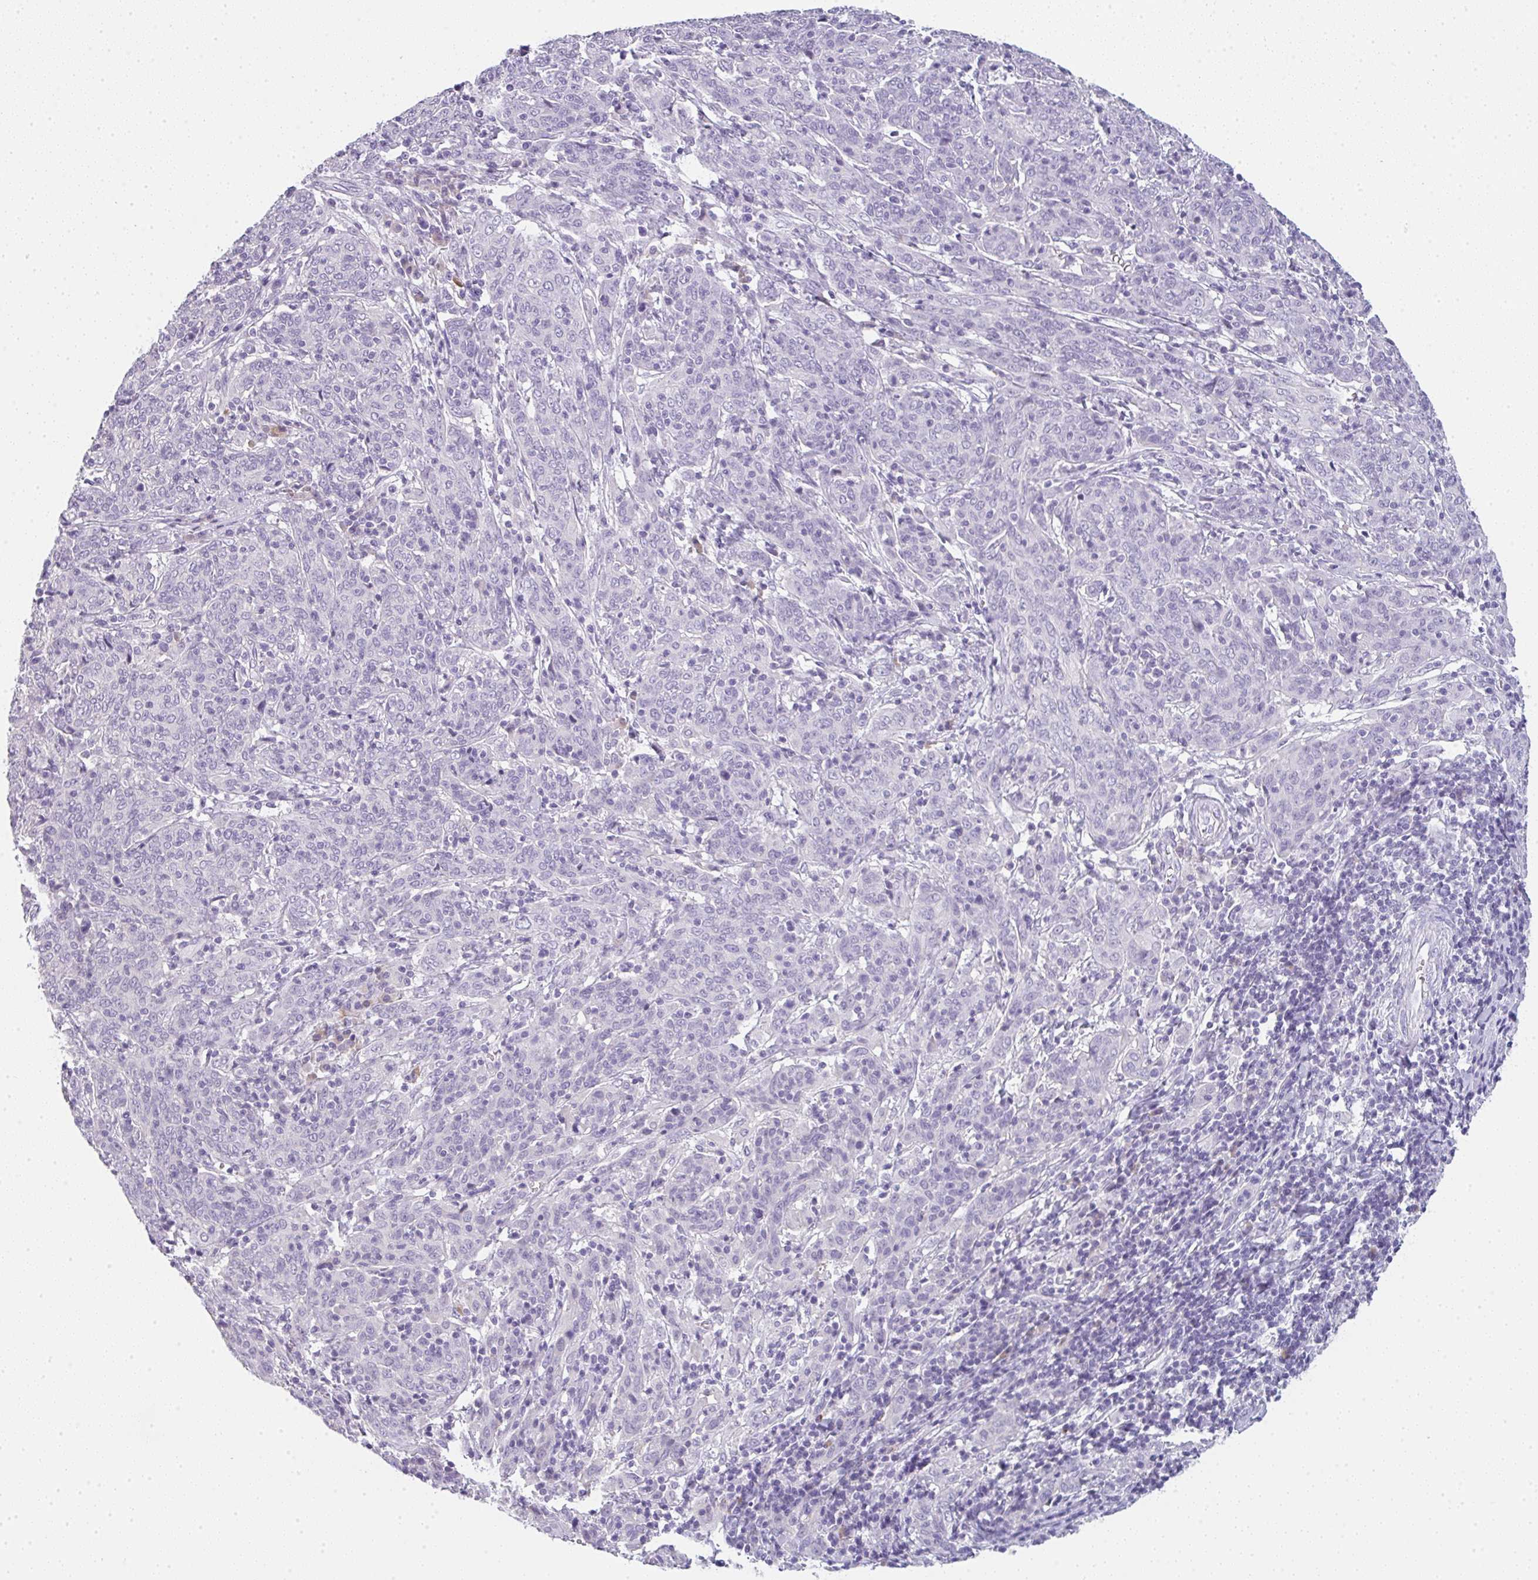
{"staining": {"intensity": "negative", "quantity": "none", "location": "none"}, "tissue": "cervical cancer", "cell_type": "Tumor cells", "image_type": "cancer", "snomed": [{"axis": "morphology", "description": "Squamous cell carcinoma, NOS"}, {"axis": "topography", "description": "Cervix"}], "caption": "Immunohistochemistry (IHC) of cervical cancer shows no positivity in tumor cells.", "gene": "LPAR4", "patient": {"sex": "female", "age": 67}}